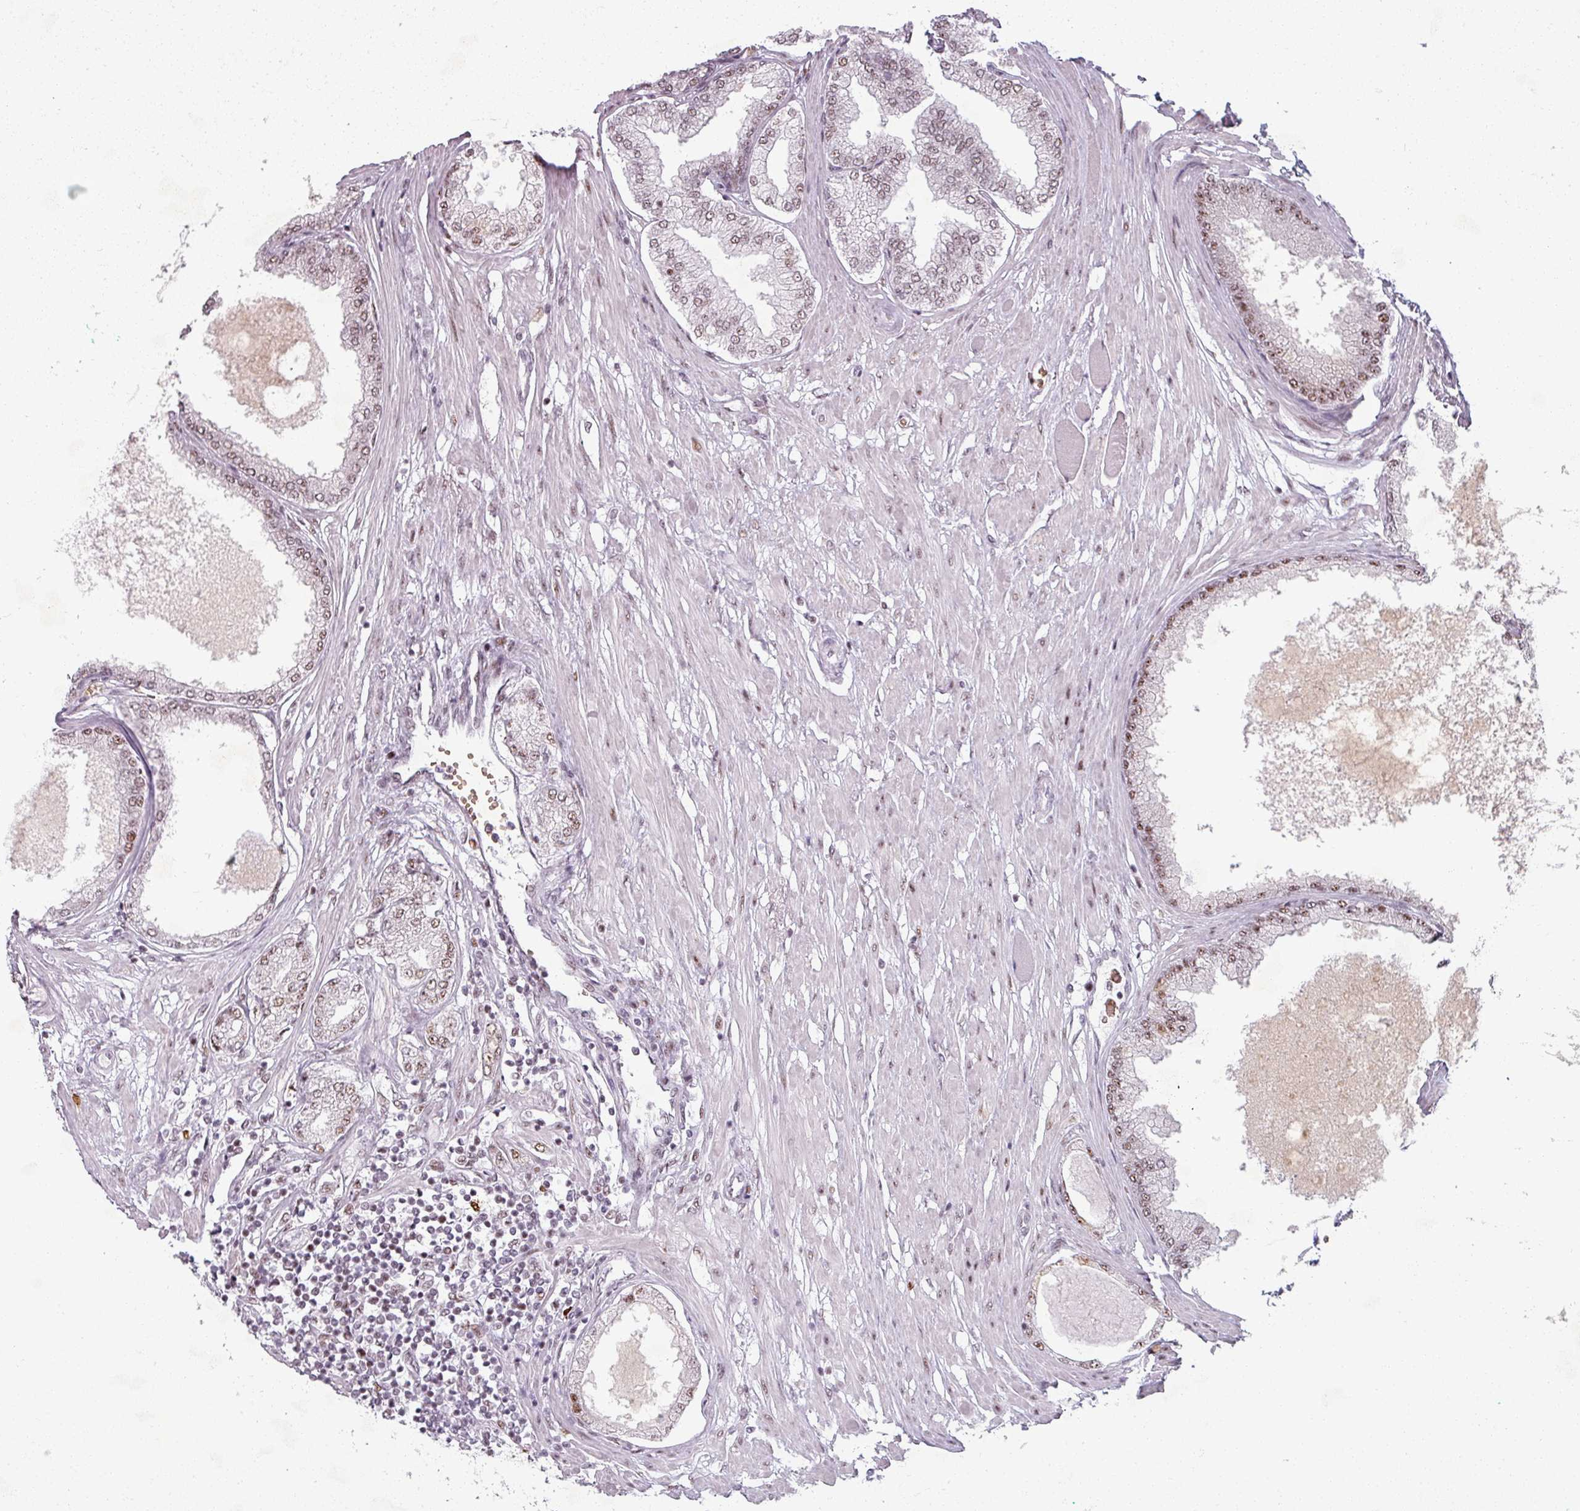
{"staining": {"intensity": "weak", "quantity": ">75%", "location": "nuclear"}, "tissue": "prostate cancer", "cell_type": "Tumor cells", "image_type": "cancer", "snomed": [{"axis": "morphology", "description": "Adenocarcinoma, Low grade"}, {"axis": "topography", "description": "Prostate"}], "caption": "IHC of prostate cancer shows low levels of weak nuclear staining in about >75% of tumor cells.", "gene": "NCOR1", "patient": {"sex": "male", "age": 63}}